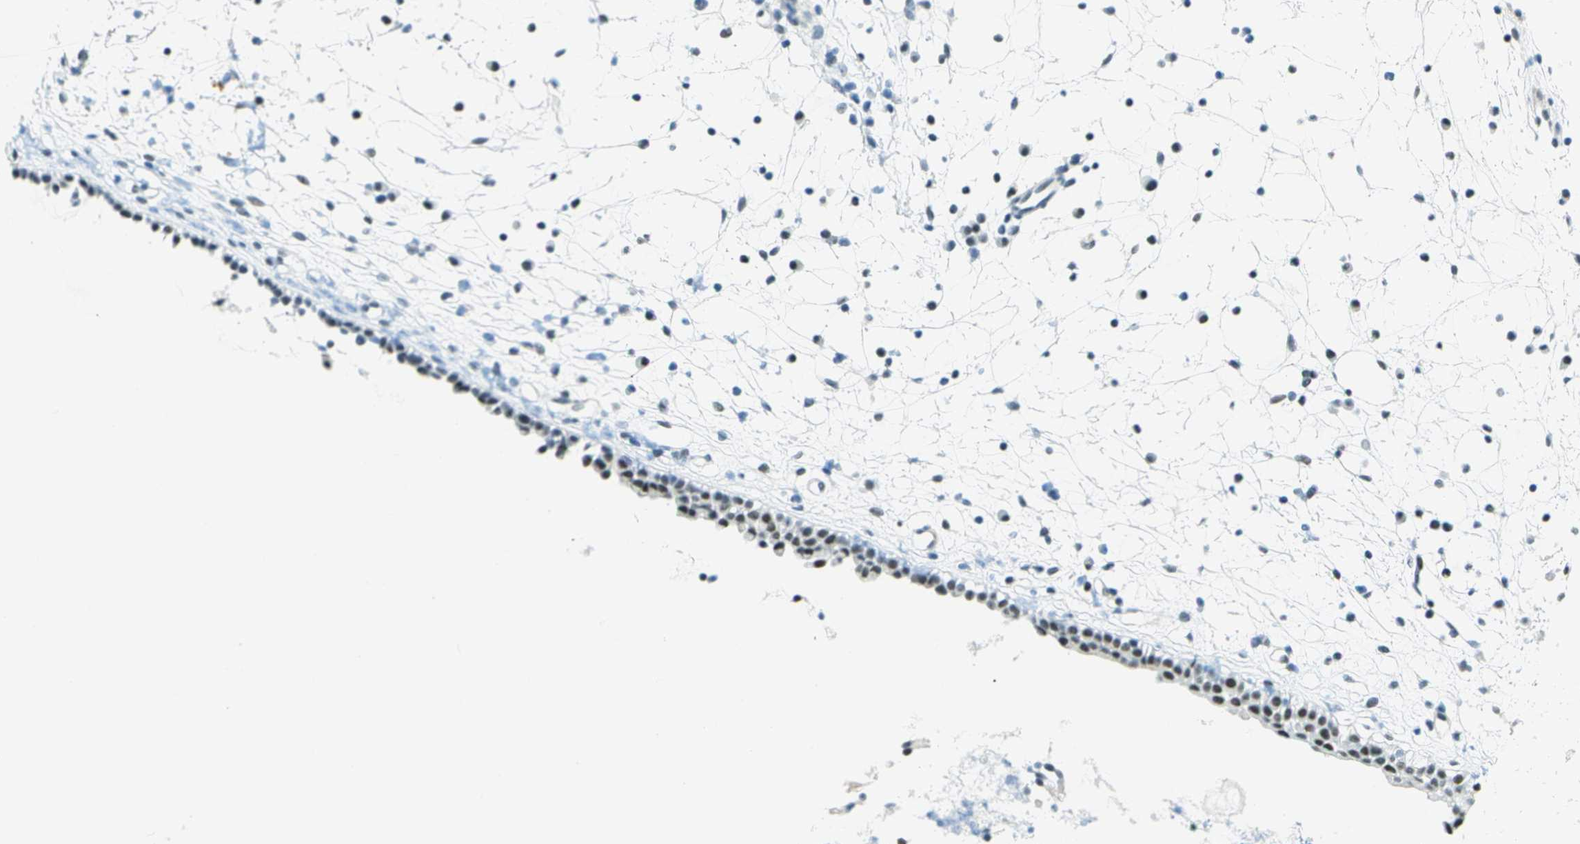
{"staining": {"intensity": "moderate", "quantity": "25%-75%", "location": "nuclear"}, "tissue": "nasopharynx", "cell_type": "Respiratory epithelial cells", "image_type": "normal", "snomed": [{"axis": "morphology", "description": "Normal tissue, NOS"}, {"axis": "topography", "description": "Nasopharynx"}], "caption": "Brown immunohistochemical staining in unremarkable nasopharynx reveals moderate nuclear expression in approximately 25%-75% of respiratory epithelial cells.", "gene": "NEK11", "patient": {"sex": "male", "age": 21}}